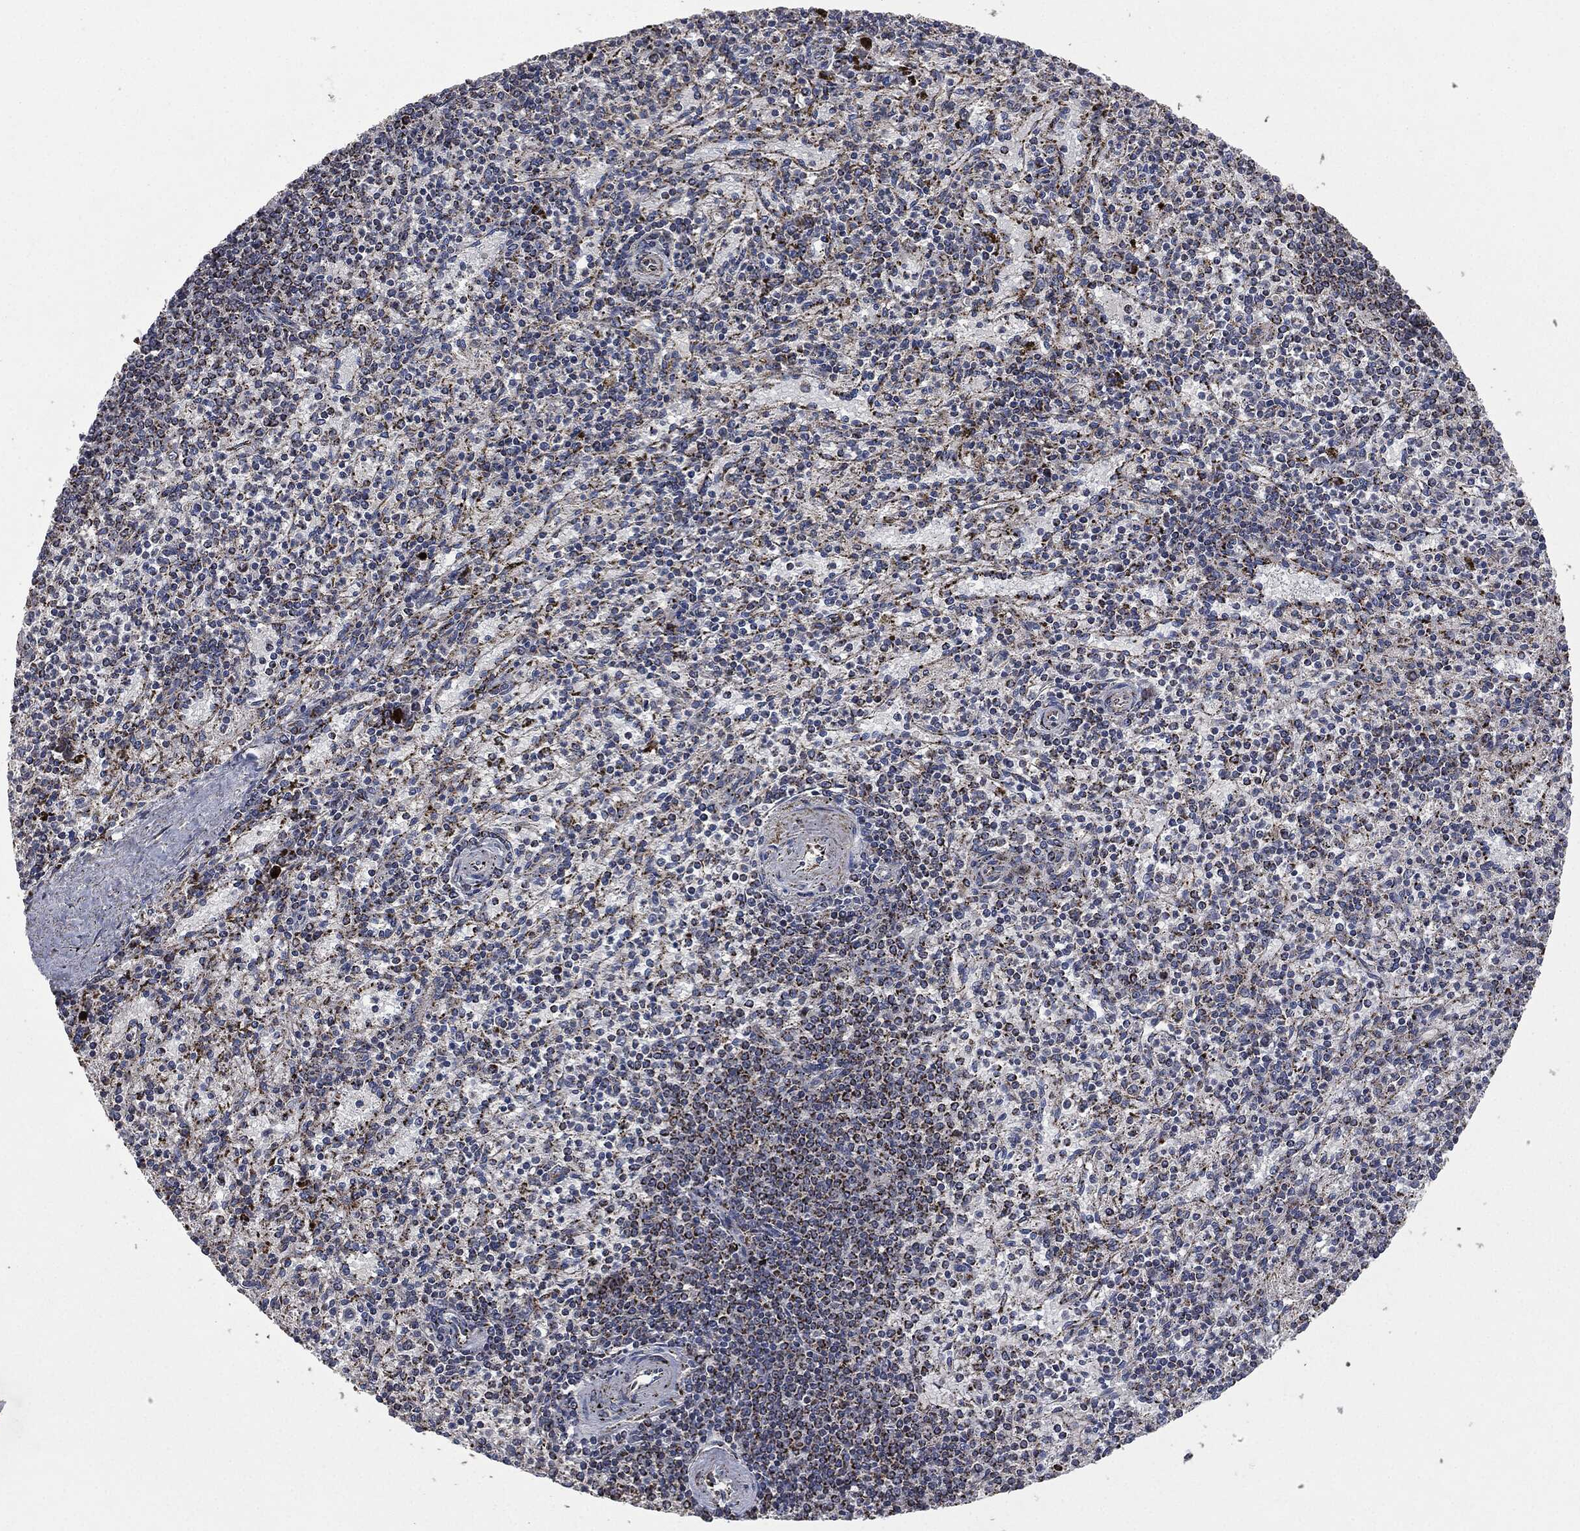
{"staining": {"intensity": "strong", "quantity": "<25%", "location": "cytoplasmic/membranous"}, "tissue": "spleen", "cell_type": "Cells in red pulp", "image_type": "normal", "snomed": [{"axis": "morphology", "description": "Normal tissue, NOS"}, {"axis": "topography", "description": "Spleen"}], "caption": "The immunohistochemical stain highlights strong cytoplasmic/membranous staining in cells in red pulp of benign spleen.", "gene": "RYK", "patient": {"sex": "female", "age": 37}}